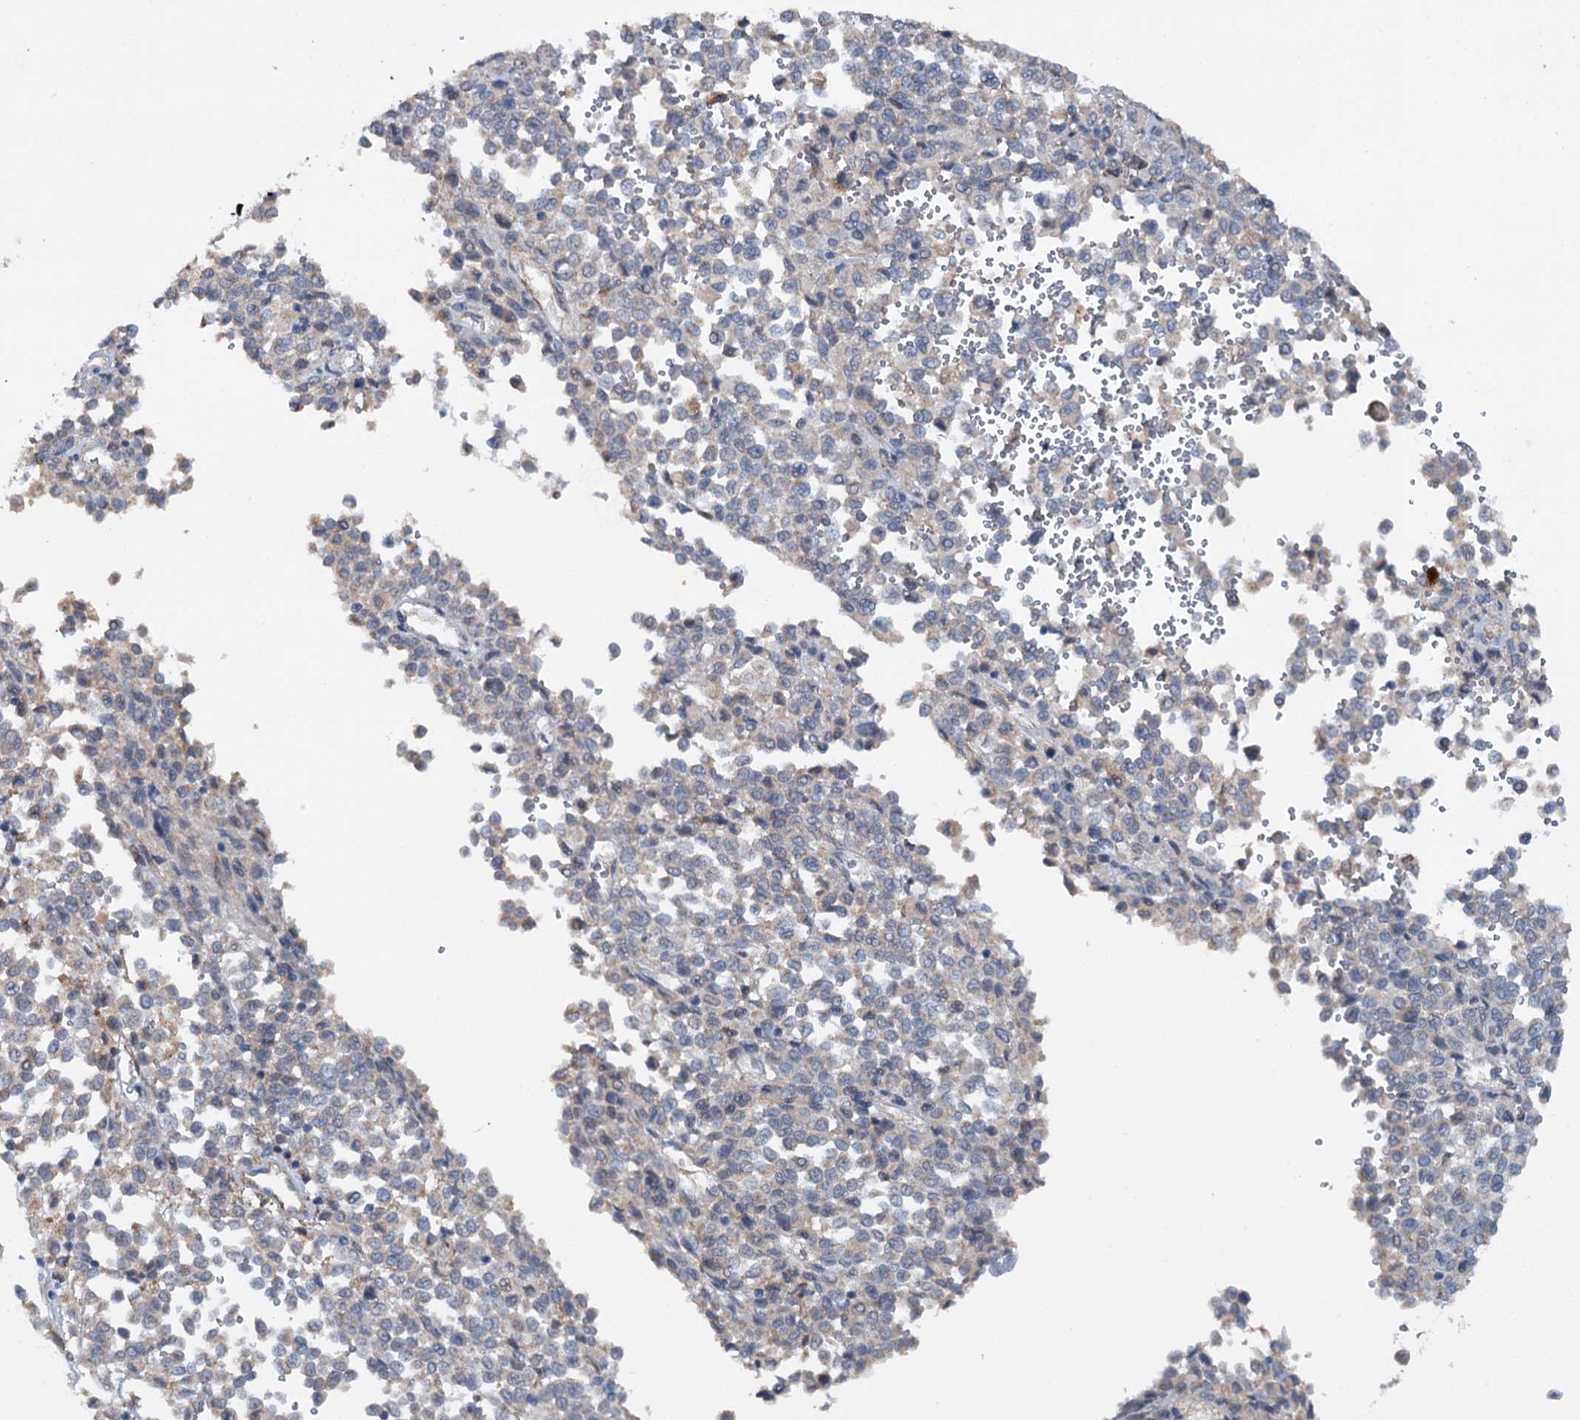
{"staining": {"intensity": "negative", "quantity": "none", "location": "none"}, "tissue": "melanoma", "cell_type": "Tumor cells", "image_type": "cancer", "snomed": [{"axis": "morphology", "description": "Malignant melanoma, Metastatic site"}, {"axis": "topography", "description": "Pancreas"}], "caption": "Tumor cells show no significant expression in malignant melanoma (metastatic site). Brightfield microscopy of IHC stained with DAB (3,3'-diaminobenzidine) (brown) and hematoxylin (blue), captured at high magnification.", "gene": "ETFBKMT", "patient": {"sex": "female", "age": 30}}